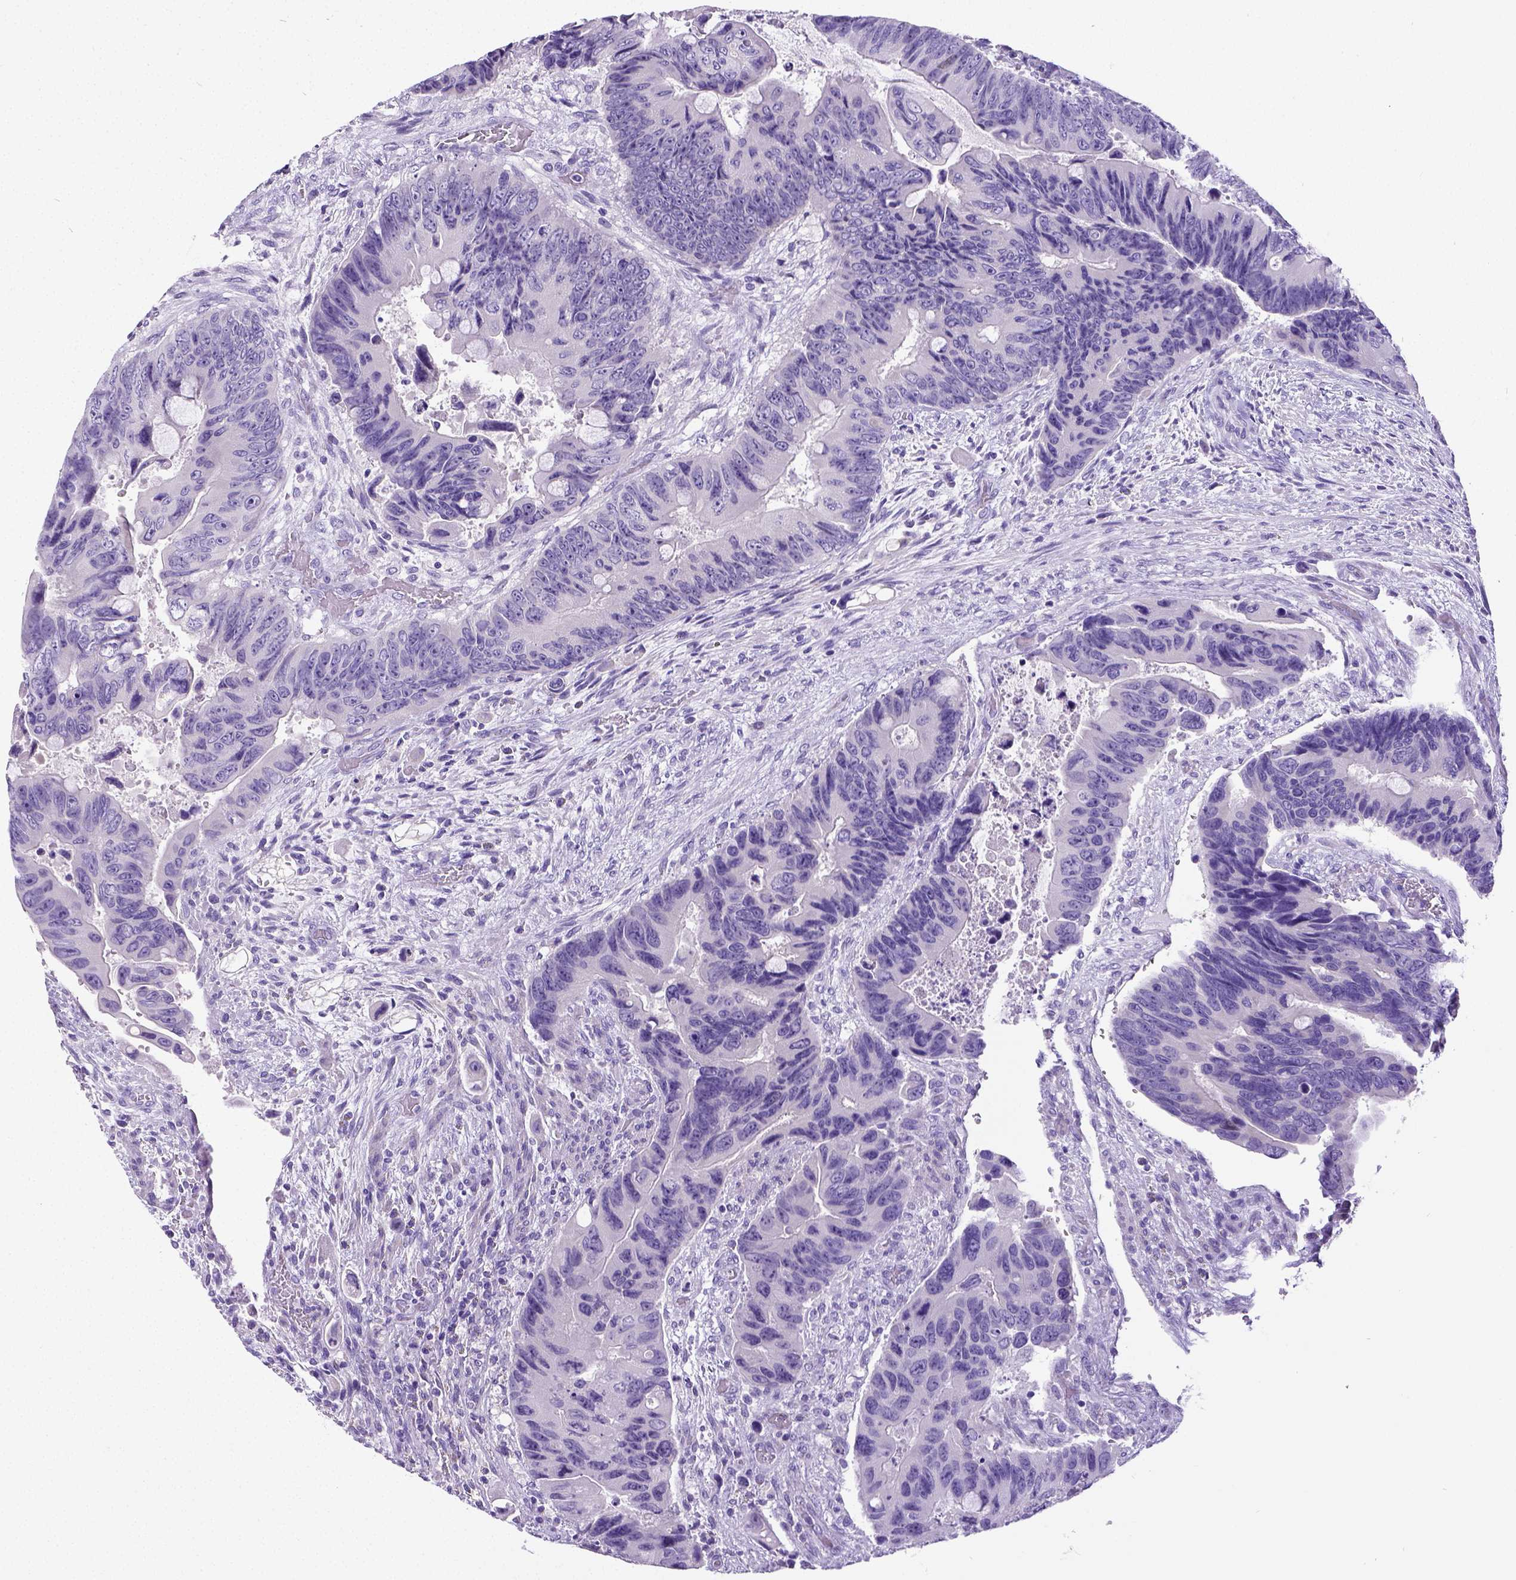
{"staining": {"intensity": "negative", "quantity": "none", "location": "none"}, "tissue": "colorectal cancer", "cell_type": "Tumor cells", "image_type": "cancer", "snomed": [{"axis": "morphology", "description": "Adenocarcinoma, NOS"}, {"axis": "topography", "description": "Rectum"}], "caption": "High power microscopy photomicrograph of an immunohistochemistry (IHC) image of colorectal adenocarcinoma, revealing no significant positivity in tumor cells.", "gene": "SATB2", "patient": {"sex": "male", "age": 63}}